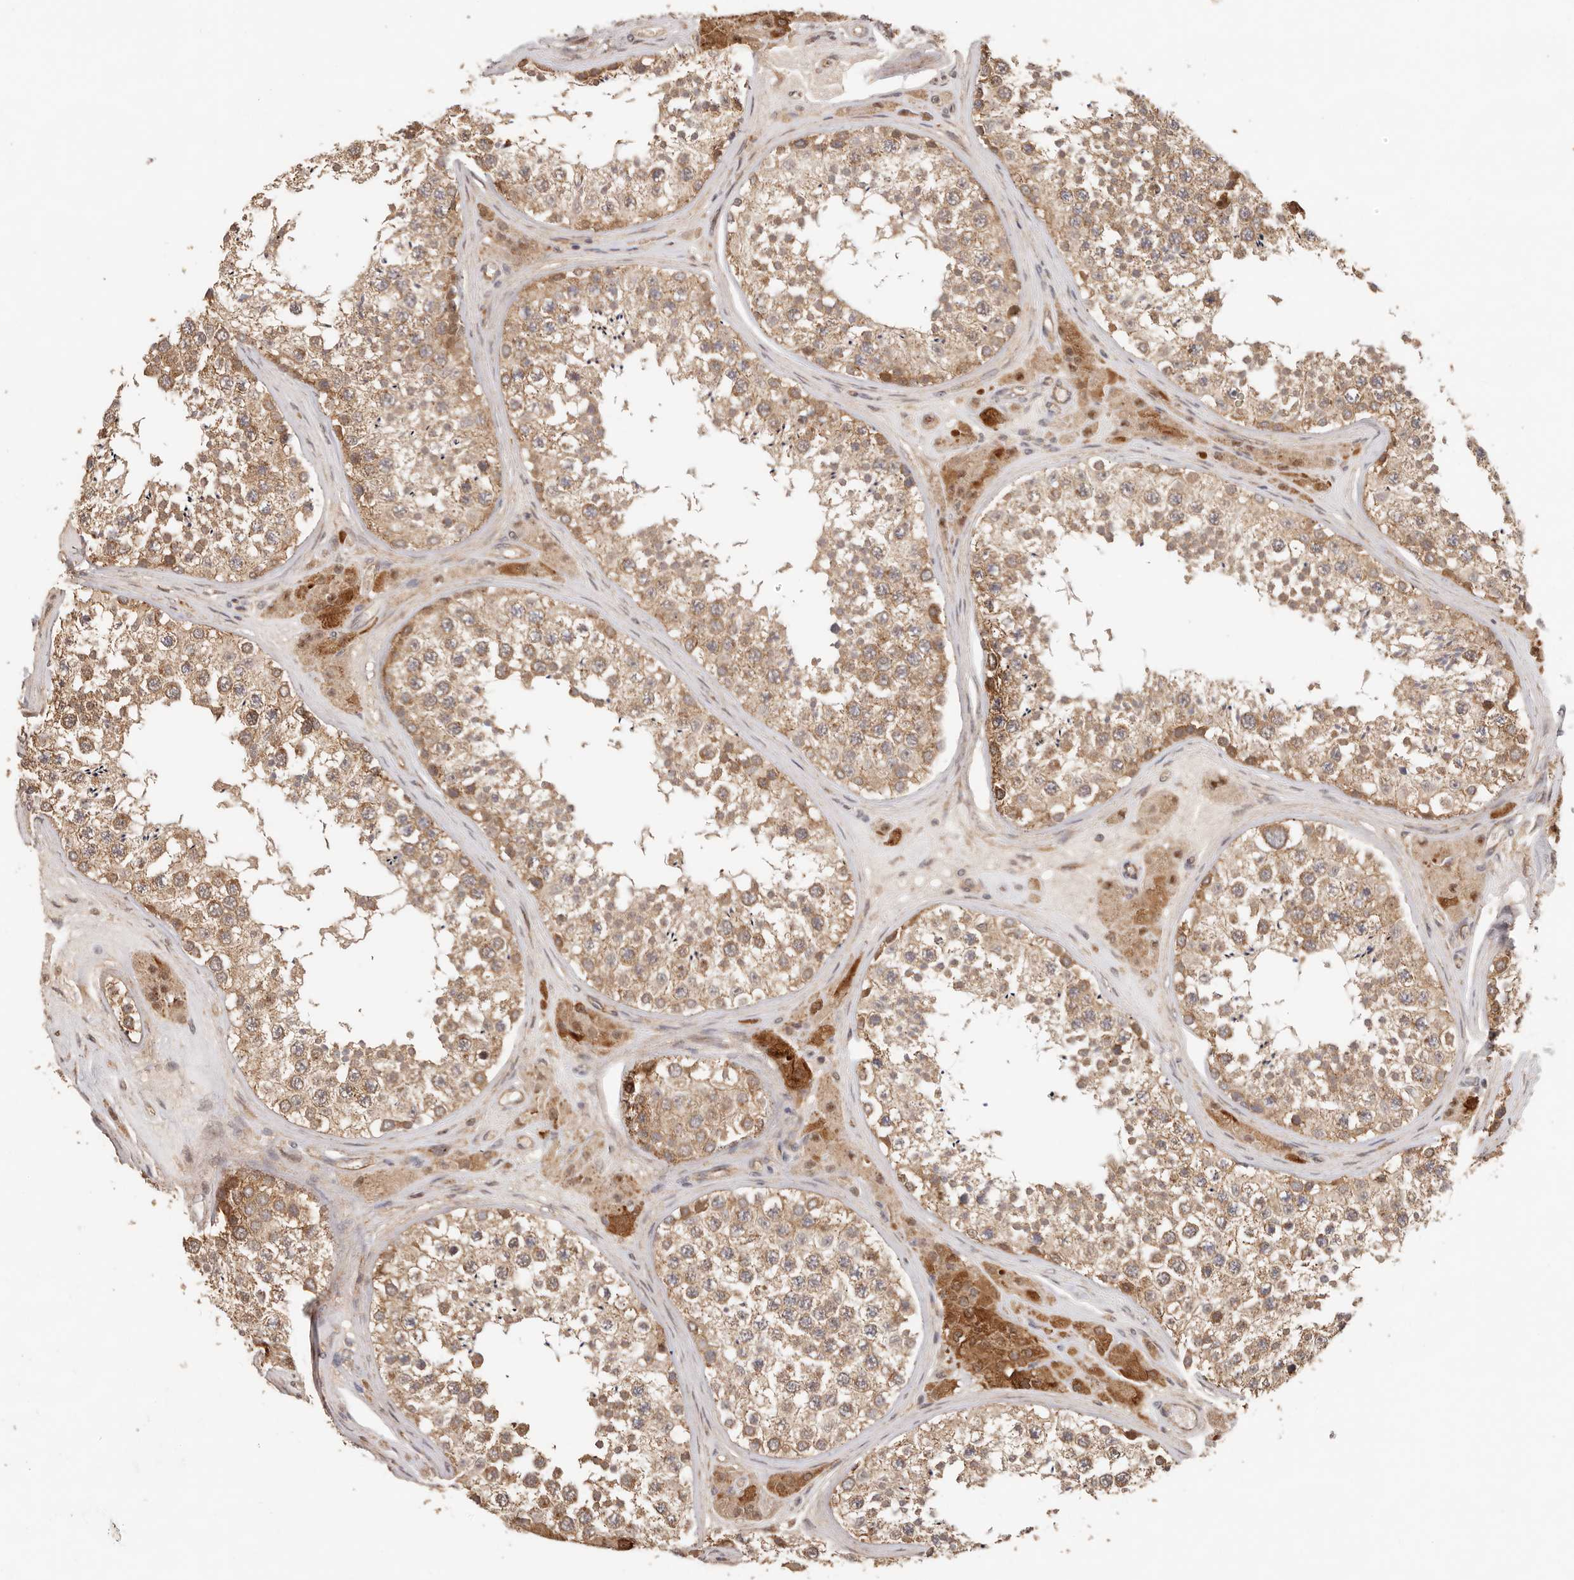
{"staining": {"intensity": "moderate", "quantity": ">75%", "location": "cytoplasmic/membranous"}, "tissue": "testis", "cell_type": "Cells in seminiferous ducts", "image_type": "normal", "snomed": [{"axis": "morphology", "description": "Normal tissue, NOS"}, {"axis": "topography", "description": "Testis"}], "caption": "About >75% of cells in seminiferous ducts in normal human testis reveal moderate cytoplasmic/membranous protein expression as visualized by brown immunohistochemical staining.", "gene": "AFDN", "patient": {"sex": "male", "age": 46}}